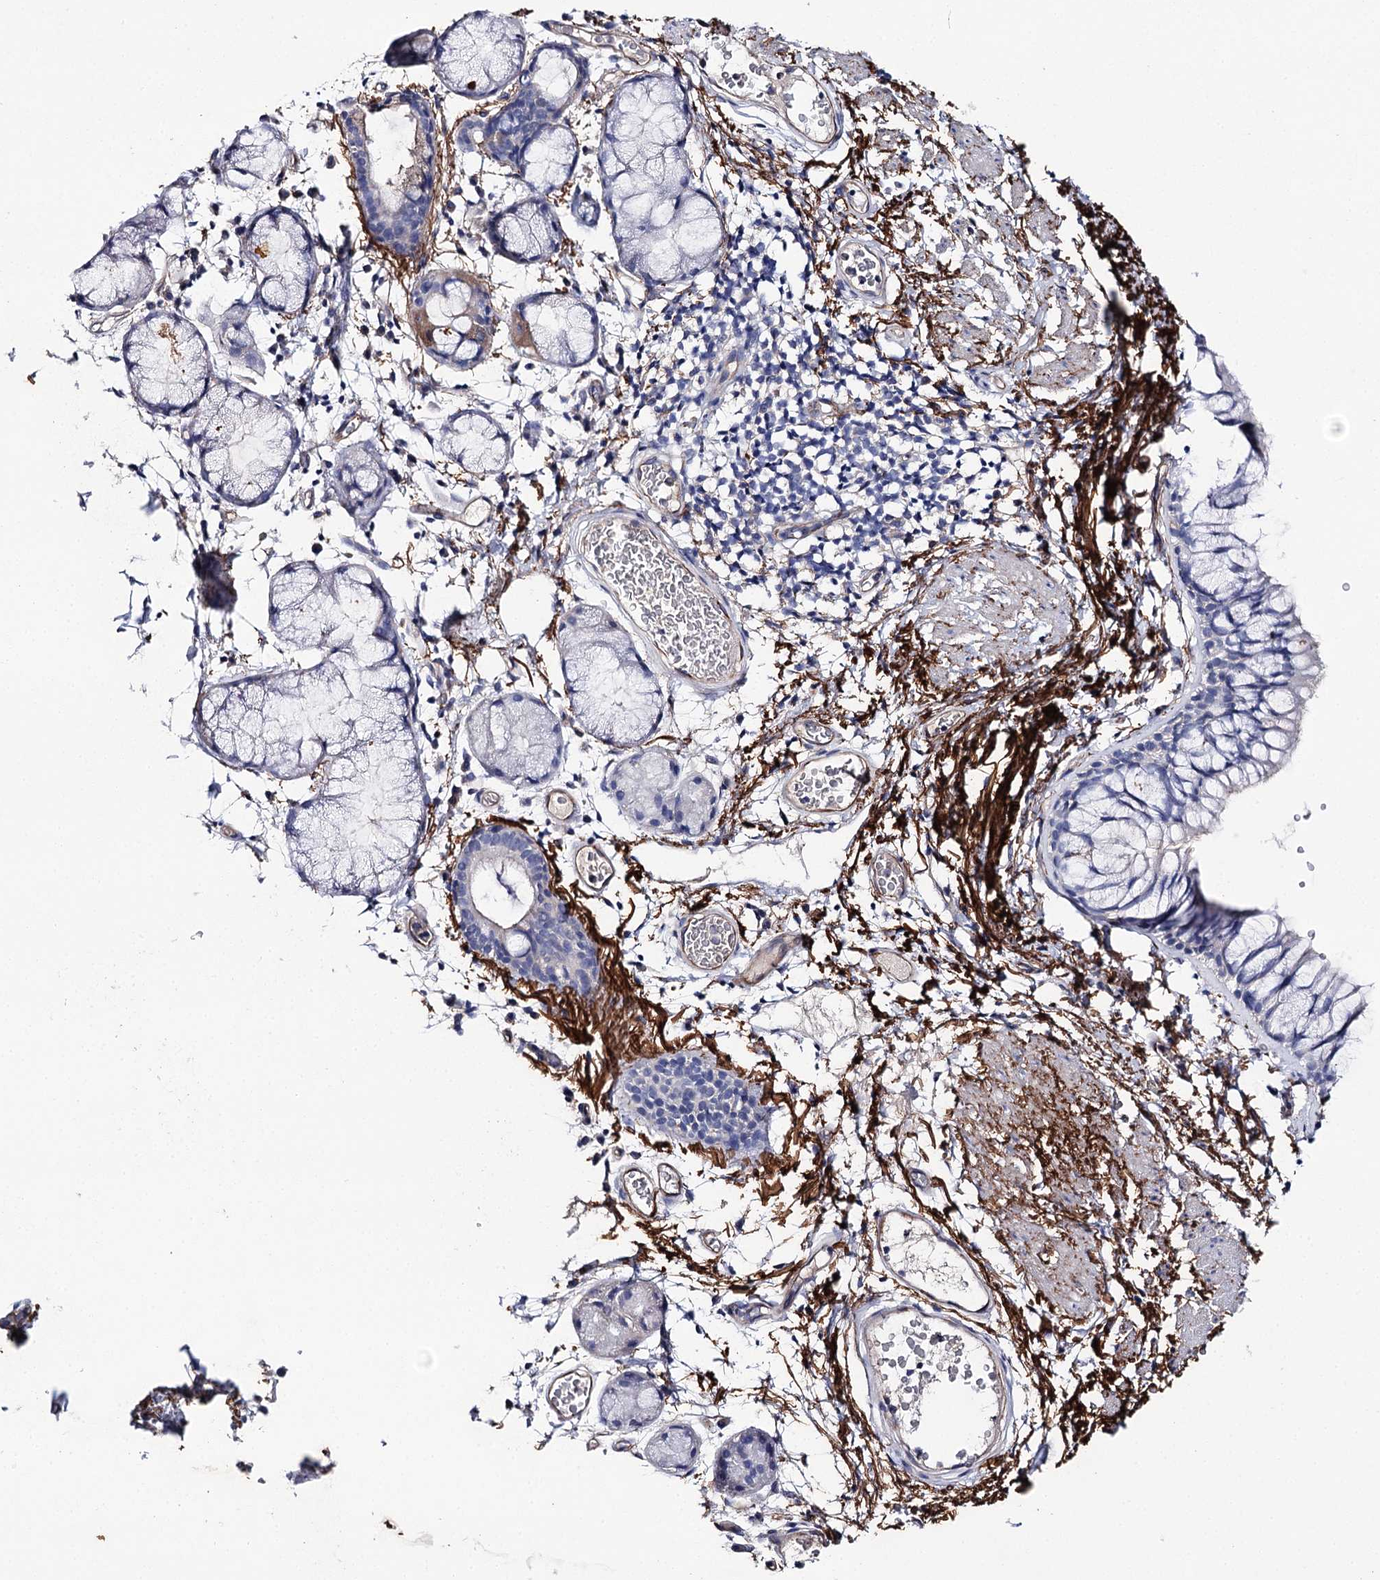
{"staining": {"intensity": "negative", "quantity": "none", "location": "none"}, "tissue": "bronchus", "cell_type": "Respiratory epithelial cells", "image_type": "normal", "snomed": [{"axis": "morphology", "description": "Normal tissue, NOS"}, {"axis": "topography", "description": "Cartilage tissue"}, {"axis": "topography", "description": "Bronchus"}], "caption": "Human bronchus stained for a protein using immunohistochemistry (IHC) reveals no staining in respiratory epithelial cells.", "gene": "EPYC", "patient": {"sex": "female", "age": 73}}